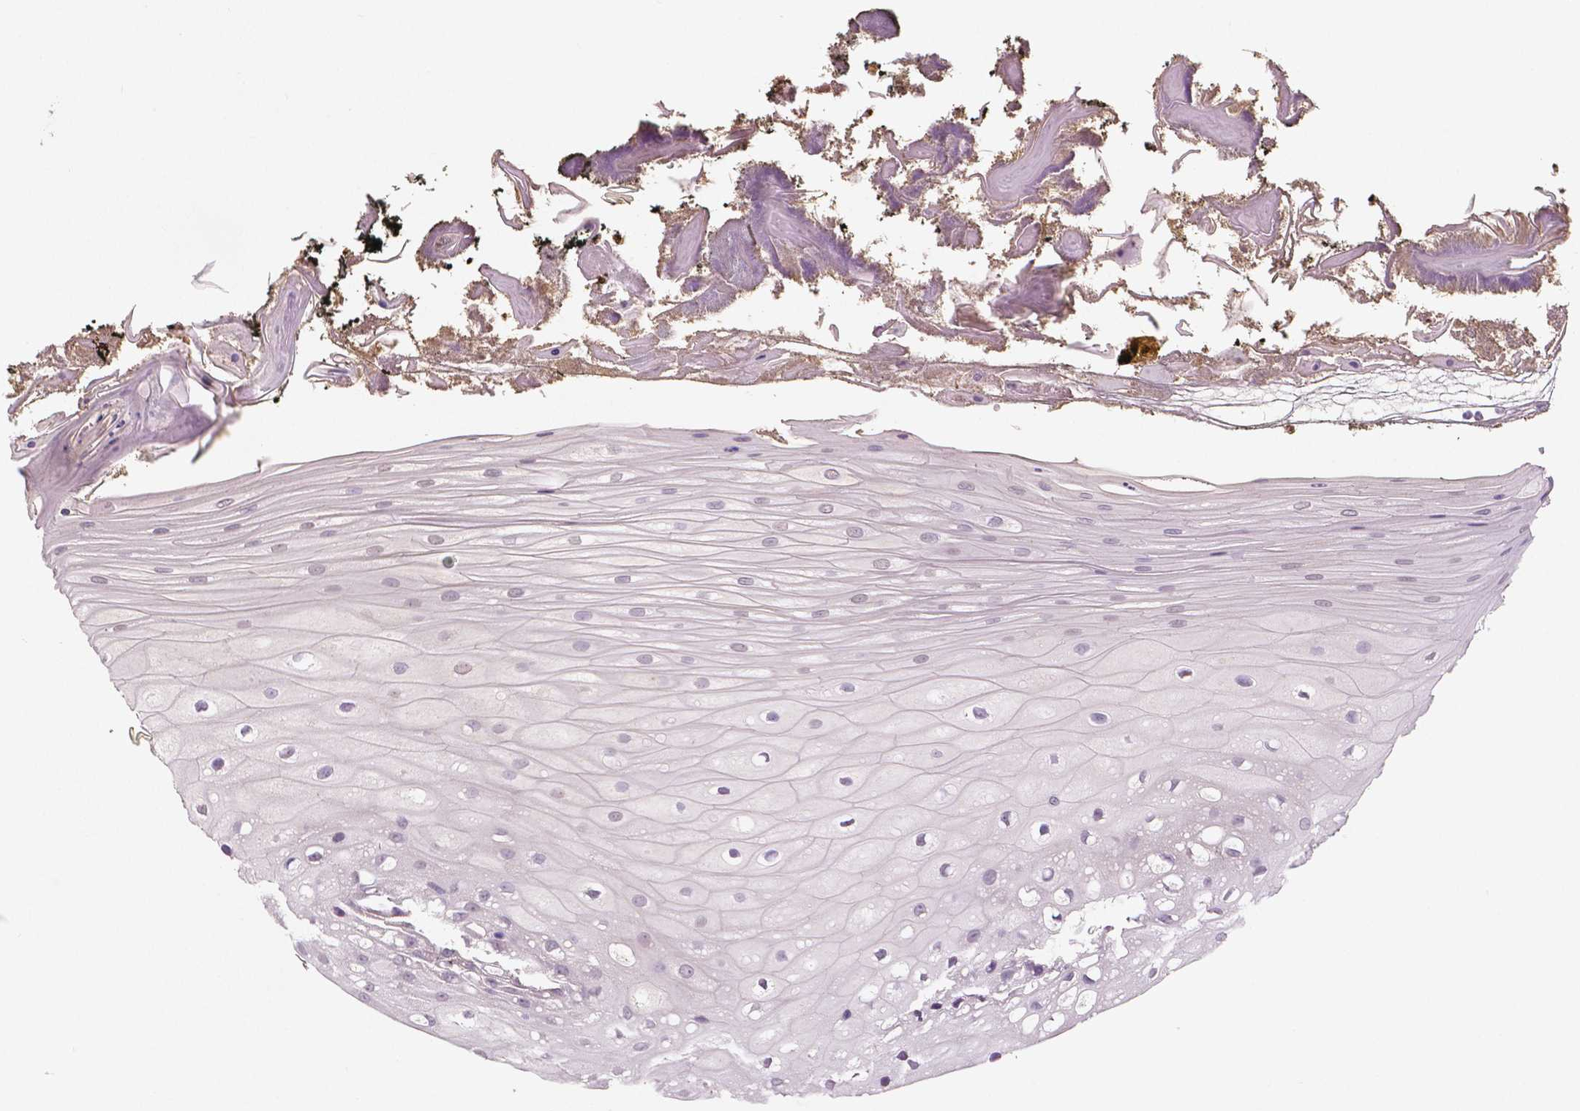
{"staining": {"intensity": "negative", "quantity": "none", "location": "none"}, "tissue": "oral mucosa", "cell_type": "Squamous epithelial cells", "image_type": "normal", "snomed": [{"axis": "morphology", "description": "Normal tissue, NOS"}, {"axis": "morphology", "description": "Squamous cell carcinoma, NOS"}, {"axis": "topography", "description": "Oral tissue"}, {"axis": "topography", "description": "Head-Neck"}], "caption": "Immunohistochemistry (IHC) micrograph of unremarkable oral mucosa: human oral mucosa stained with DAB reveals no significant protein expression in squamous epithelial cells. (DAB IHC visualized using brightfield microscopy, high magnification).", "gene": "FLT1", "patient": {"sex": "male", "age": 69}}